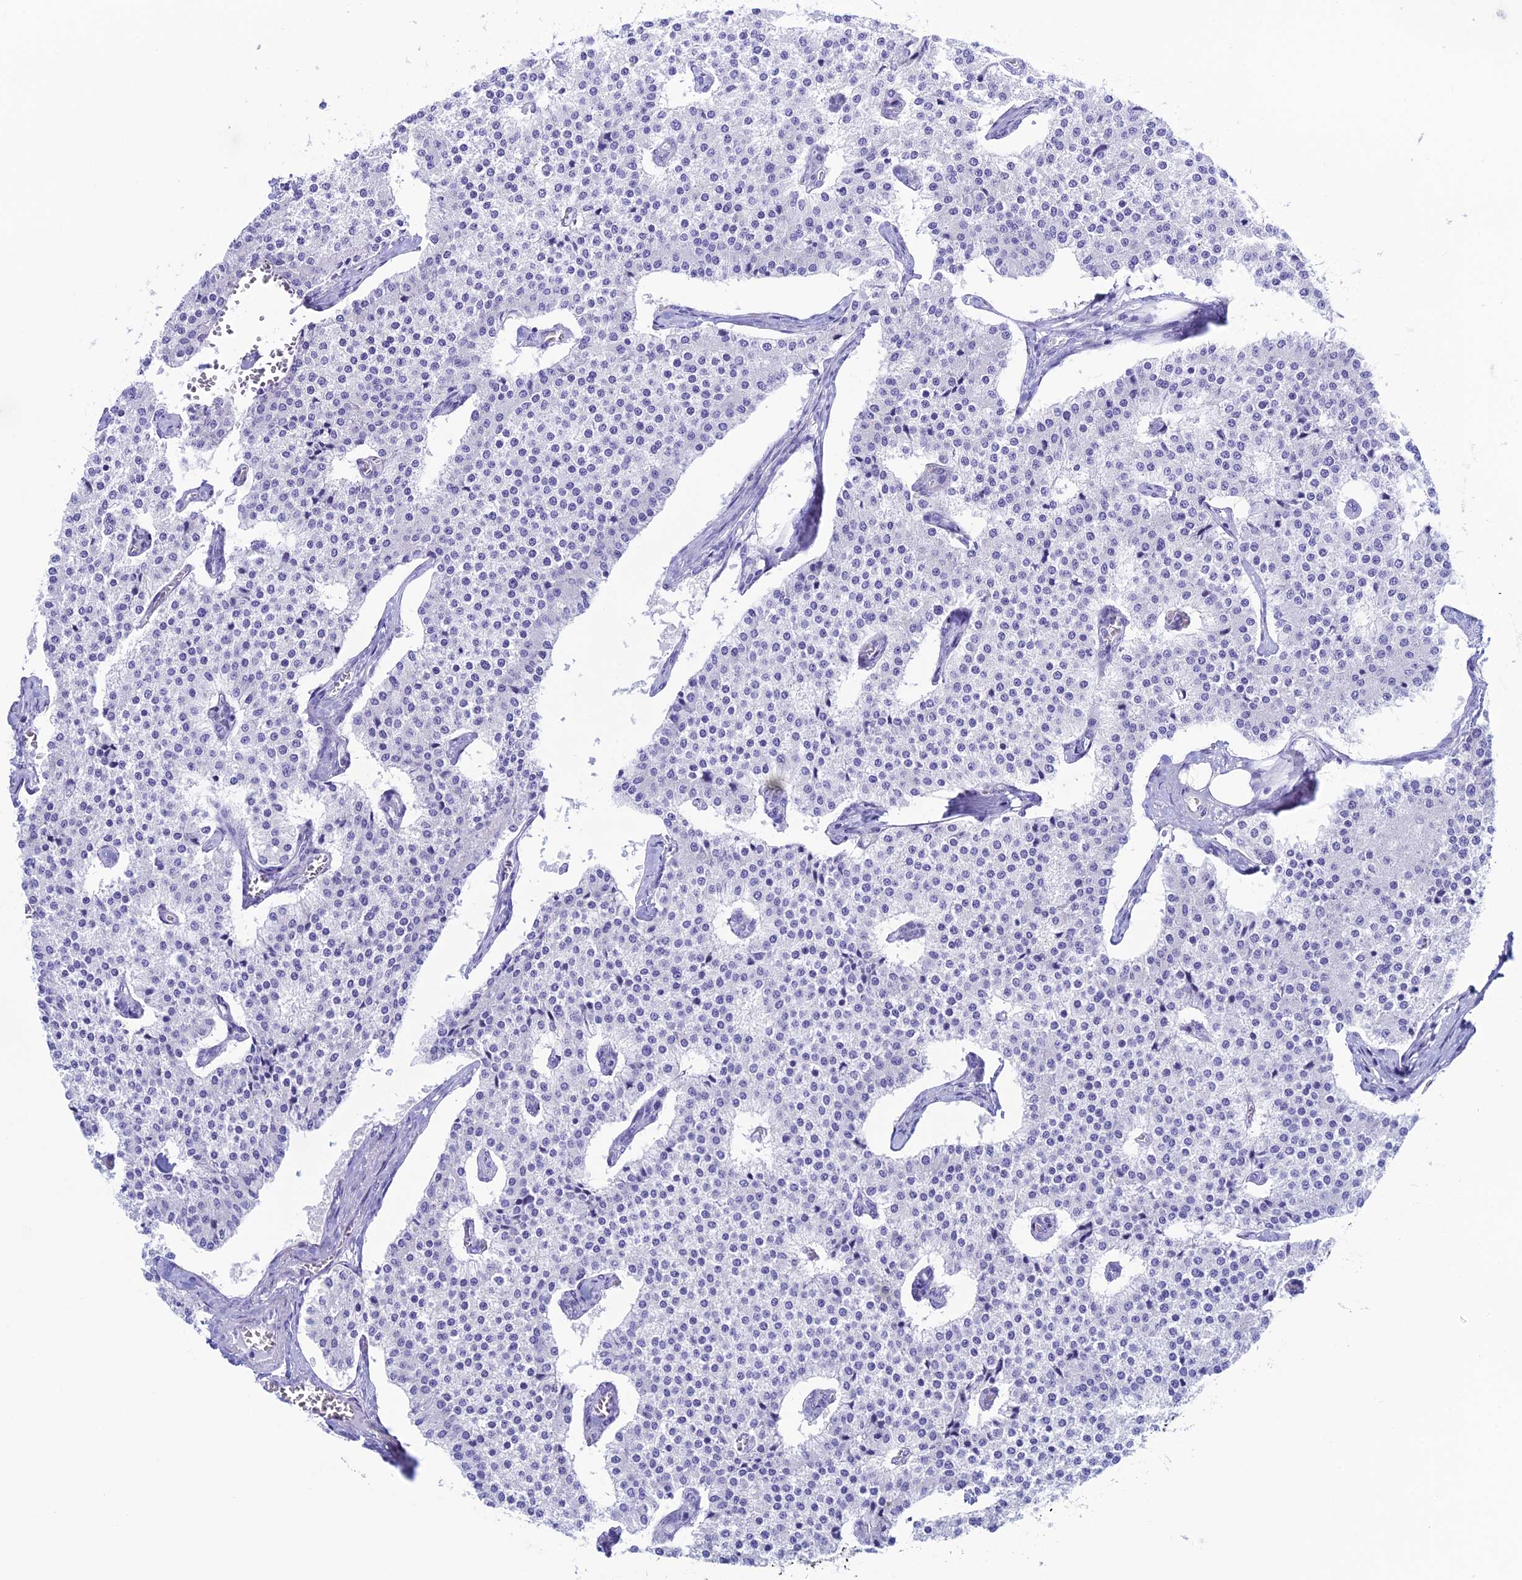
{"staining": {"intensity": "negative", "quantity": "none", "location": "none"}, "tissue": "carcinoid", "cell_type": "Tumor cells", "image_type": "cancer", "snomed": [{"axis": "morphology", "description": "Carcinoid, malignant, NOS"}, {"axis": "topography", "description": "Colon"}], "caption": "An immunohistochemistry (IHC) micrograph of carcinoid is shown. There is no staining in tumor cells of carcinoid. (Immunohistochemistry (ihc), brightfield microscopy, high magnification).", "gene": "KCNK17", "patient": {"sex": "female", "age": 52}}